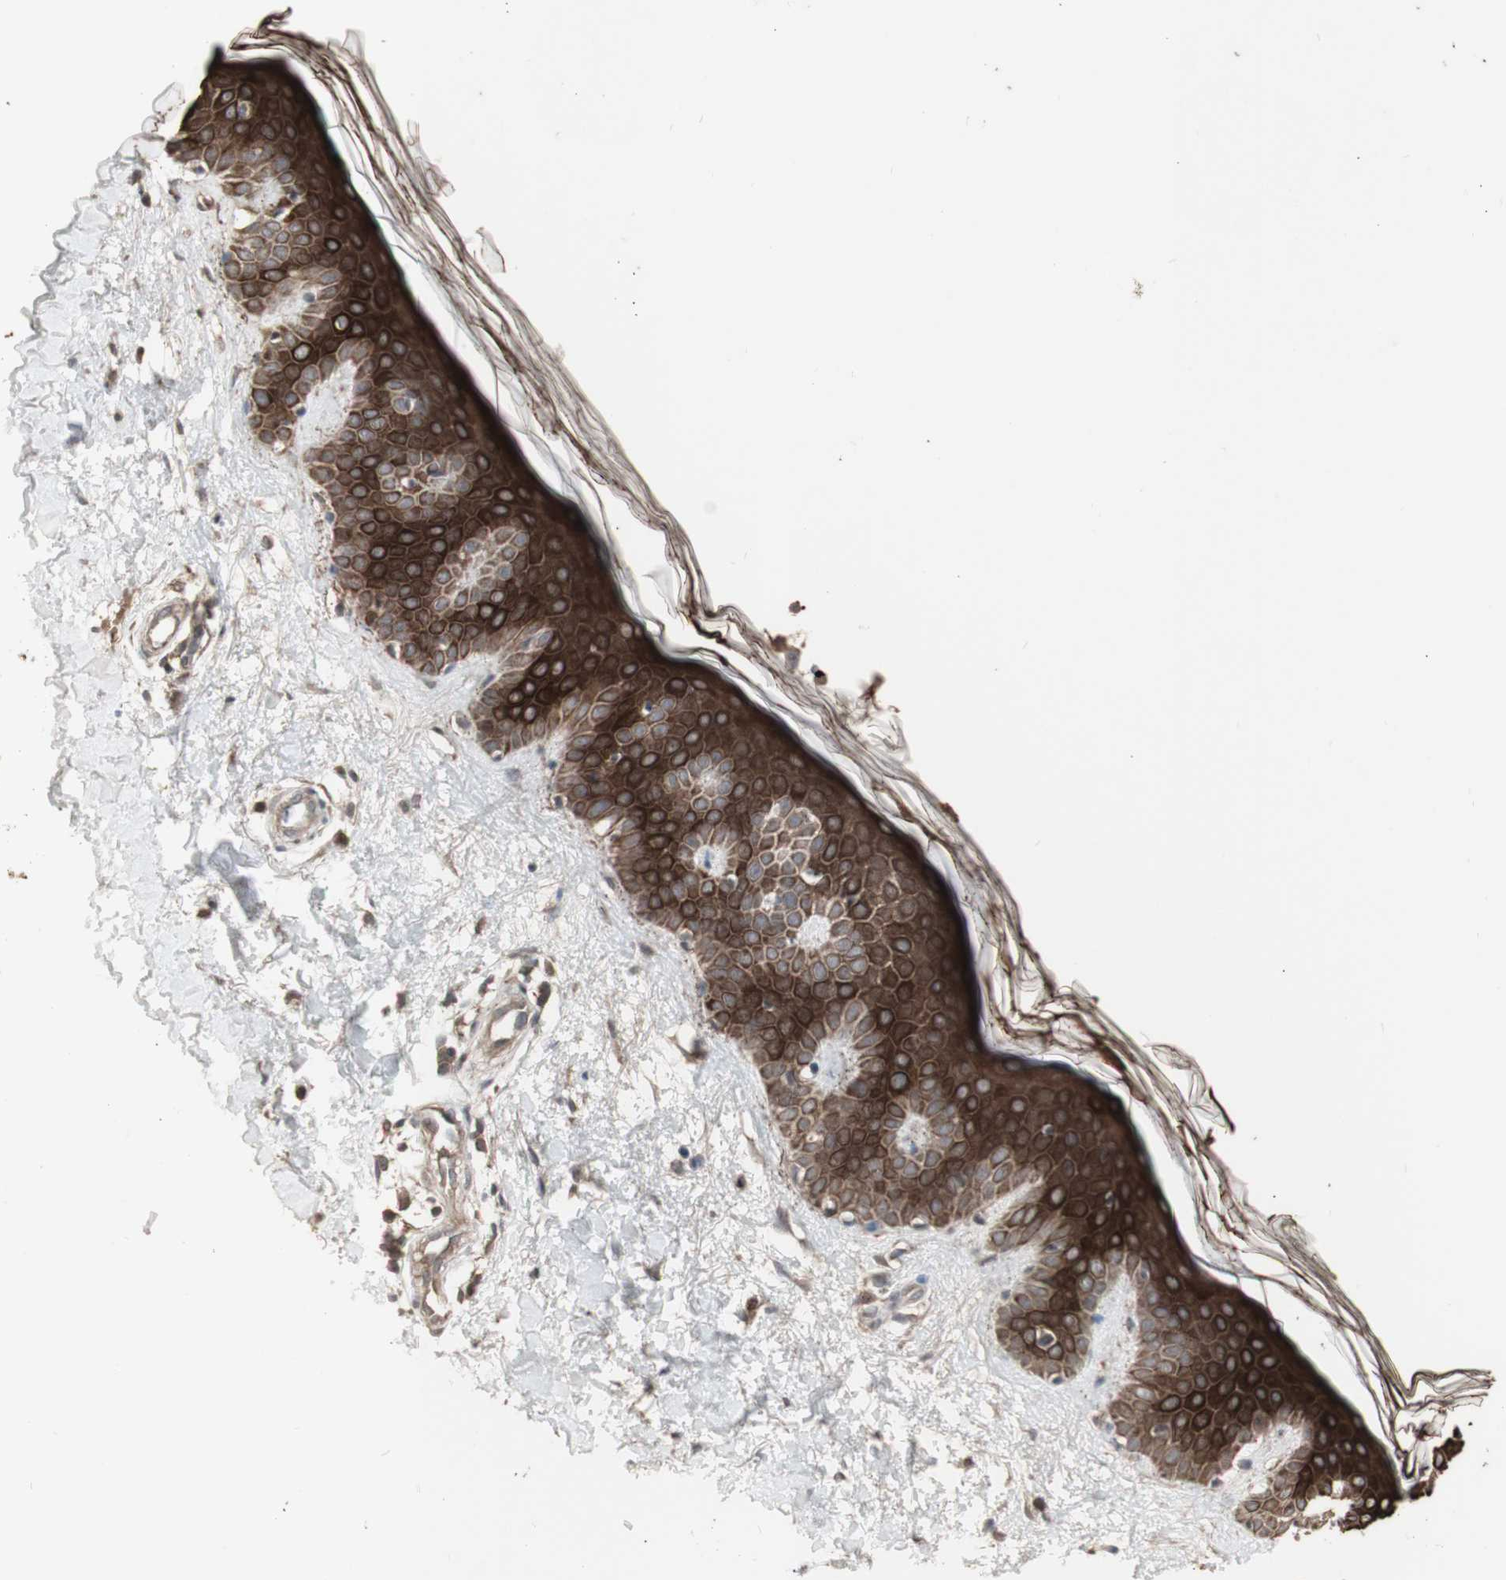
{"staining": {"intensity": "weak", "quantity": ">75%", "location": "cytoplasmic/membranous"}, "tissue": "skin", "cell_type": "Fibroblasts", "image_type": "normal", "snomed": [{"axis": "morphology", "description": "Normal tissue, NOS"}, {"axis": "topography", "description": "Skin"}], "caption": "Protein expression analysis of normal human skin reveals weak cytoplasmic/membranous positivity in approximately >75% of fibroblasts. (brown staining indicates protein expression, while blue staining denotes nuclei).", "gene": "ALOX12", "patient": {"sex": "male", "age": 67}}